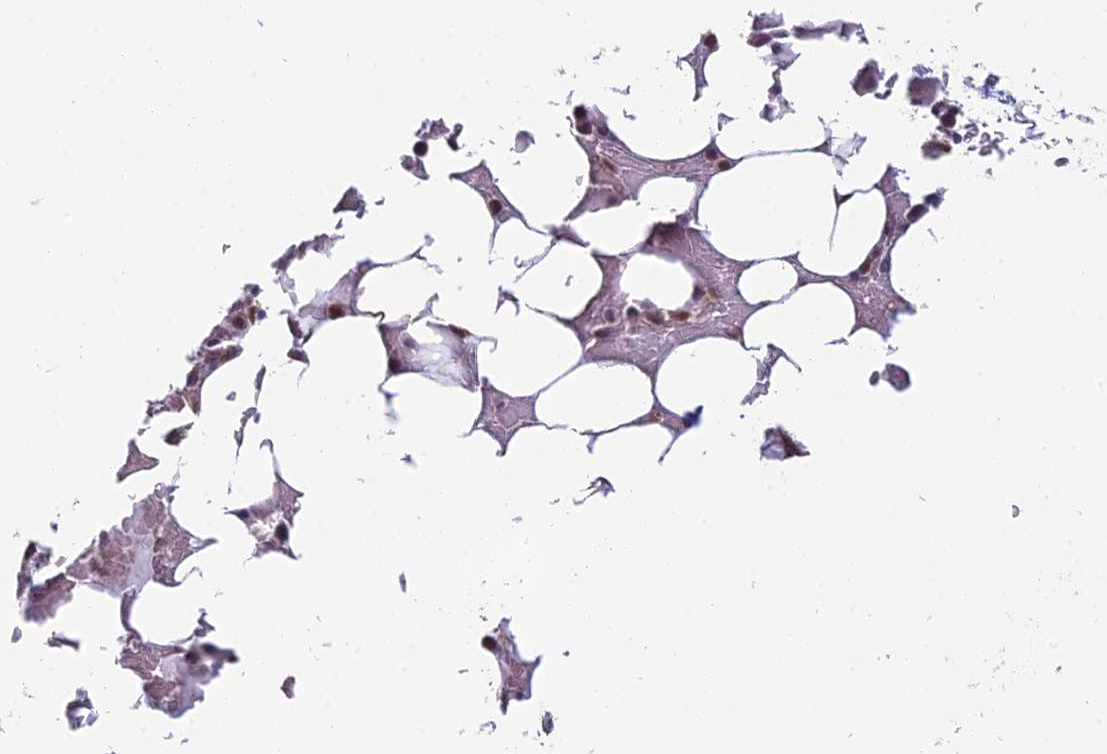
{"staining": {"intensity": "moderate", "quantity": "<25%", "location": "nuclear"}, "tissue": "bone marrow", "cell_type": "Hematopoietic cells", "image_type": "normal", "snomed": [{"axis": "morphology", "description": "Normal tissue, NOS"}, {"axis": "topography", "description": "Bone marrow"}], "caption": "Protein analysis of benign bone marrow reveals moderate nuclear expression in about <25% of hematopoietic cells.", "gene": "ARHGAP40", "patient": {"sex": "male", "age": 78}}